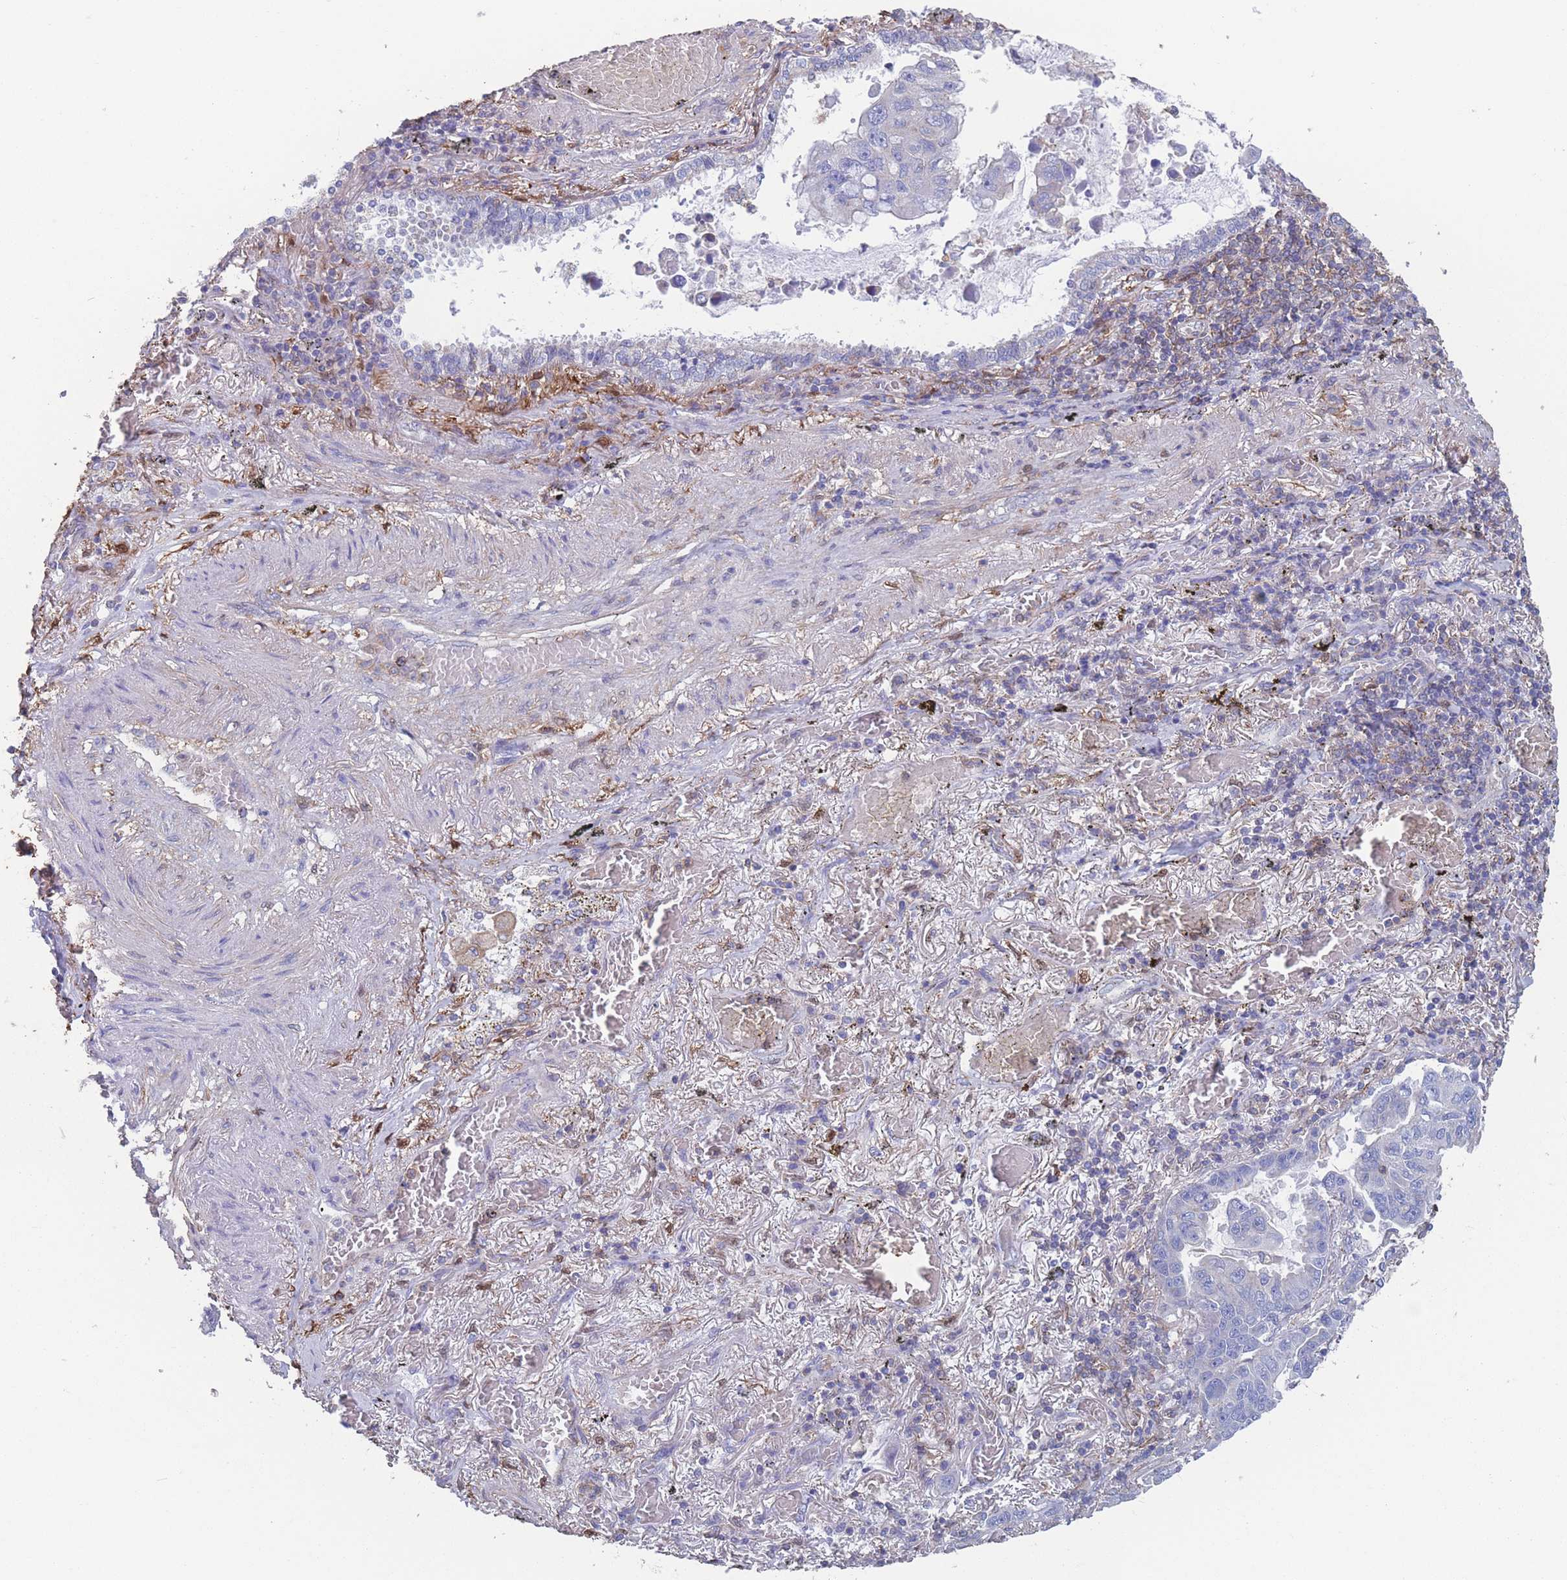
{"staining": {"intensity": "negative", "quantity": "none", "location": "none"}, "tissue": "lung cancer", "cell_type": "Tumor cells", "image_type": "cancer", "snomed": [{"axis": "morphology", "description": "Adenocarcinoma, NOS"}, {"axis": "topography", "description": "Lung"}], "caption": "Immunohistochemical staining of human lung adenocarcinoma shows no significant expression in tumor cells.", "gene": "ADH1A", "patient": {"sex": "male", "age": 64}}